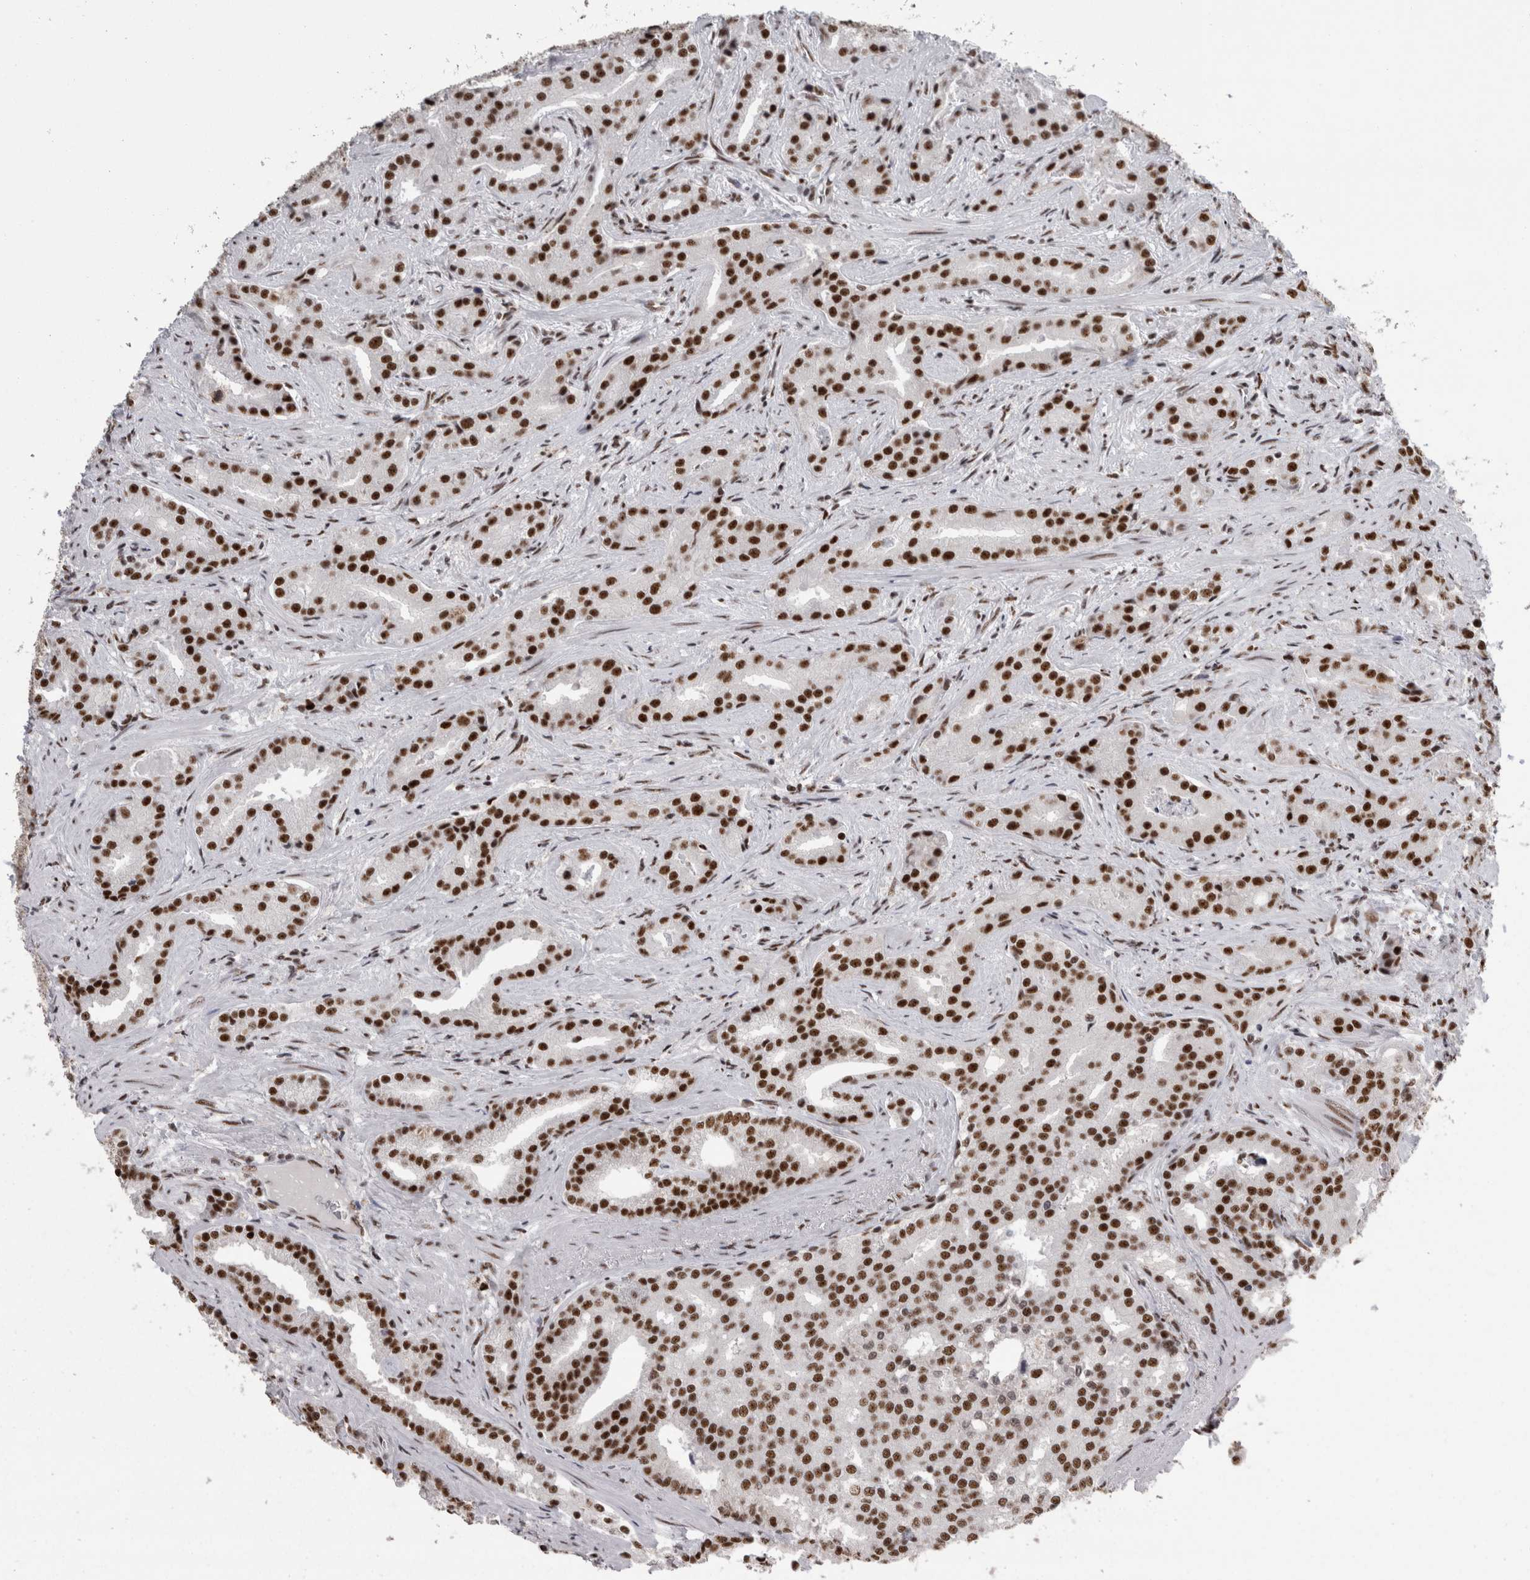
{"staining": {"intensity": "strong", "quantity": ">75%", "location": "nuclear"}, "tissue": "prostate cancer", "cell_type": "Tumor cells", "image_type": "cancer", "snomed": [{"axis": "morphology", "description": "Adenocarcinoma, Low grade"}, {"axis": "topography", "description": "Prostate"}], "caption": "A histopathology image showing strong nuclear expression in about >75% of tumor cells in prostate cancer (low-grade adenocarcinoma), as visualized by brown immunohistochemical staining.", "gene": "SNRNP40", "patient": {"sex": "male", "age": 67}}